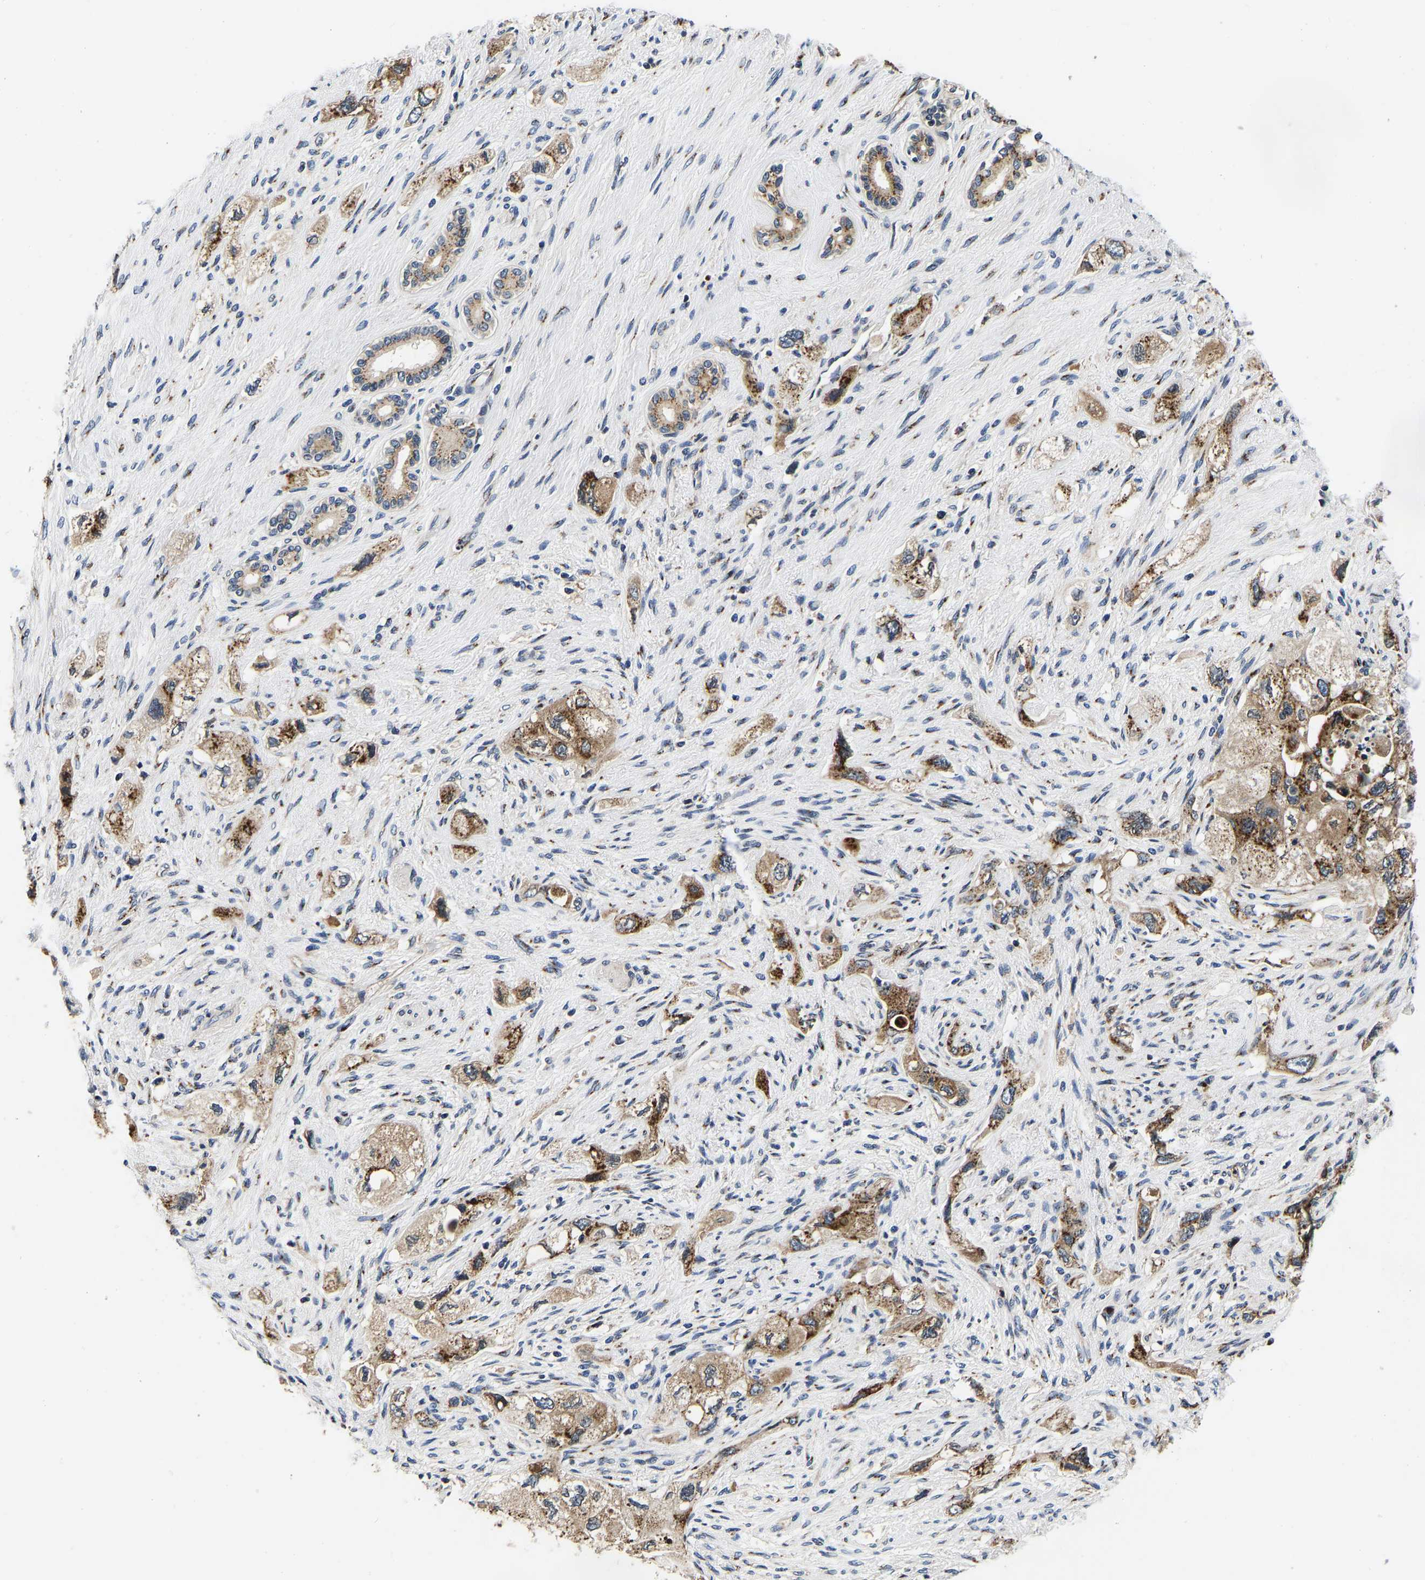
{"staining": {"intensity": "strong", "quantity": ">75%", "location": "cytoplasmic/membranous"}, "tissue": "pancreatic cancer", "cell_type": "Tumor cells", "image_type": "cancer", "snomed": [{"axis": "morphology", "description": "Adenocarcinoma, NOS"}, {"axis": "topography", "description": "Pancreas"}], "caption": "Immunohistochemistry (IHC) image of neoplastic tissue: adenocarcinoma (pancreatic) stained using immunohistochemistry (IHC) displays high levels of strong protein expression localized specifically in the cytoplasmic/membranous of tumor cells, appearing as a cytoplasmic/membranous brown color.", "gene": "RABAC1", "patient": {"sex": "female", "age": 73}}